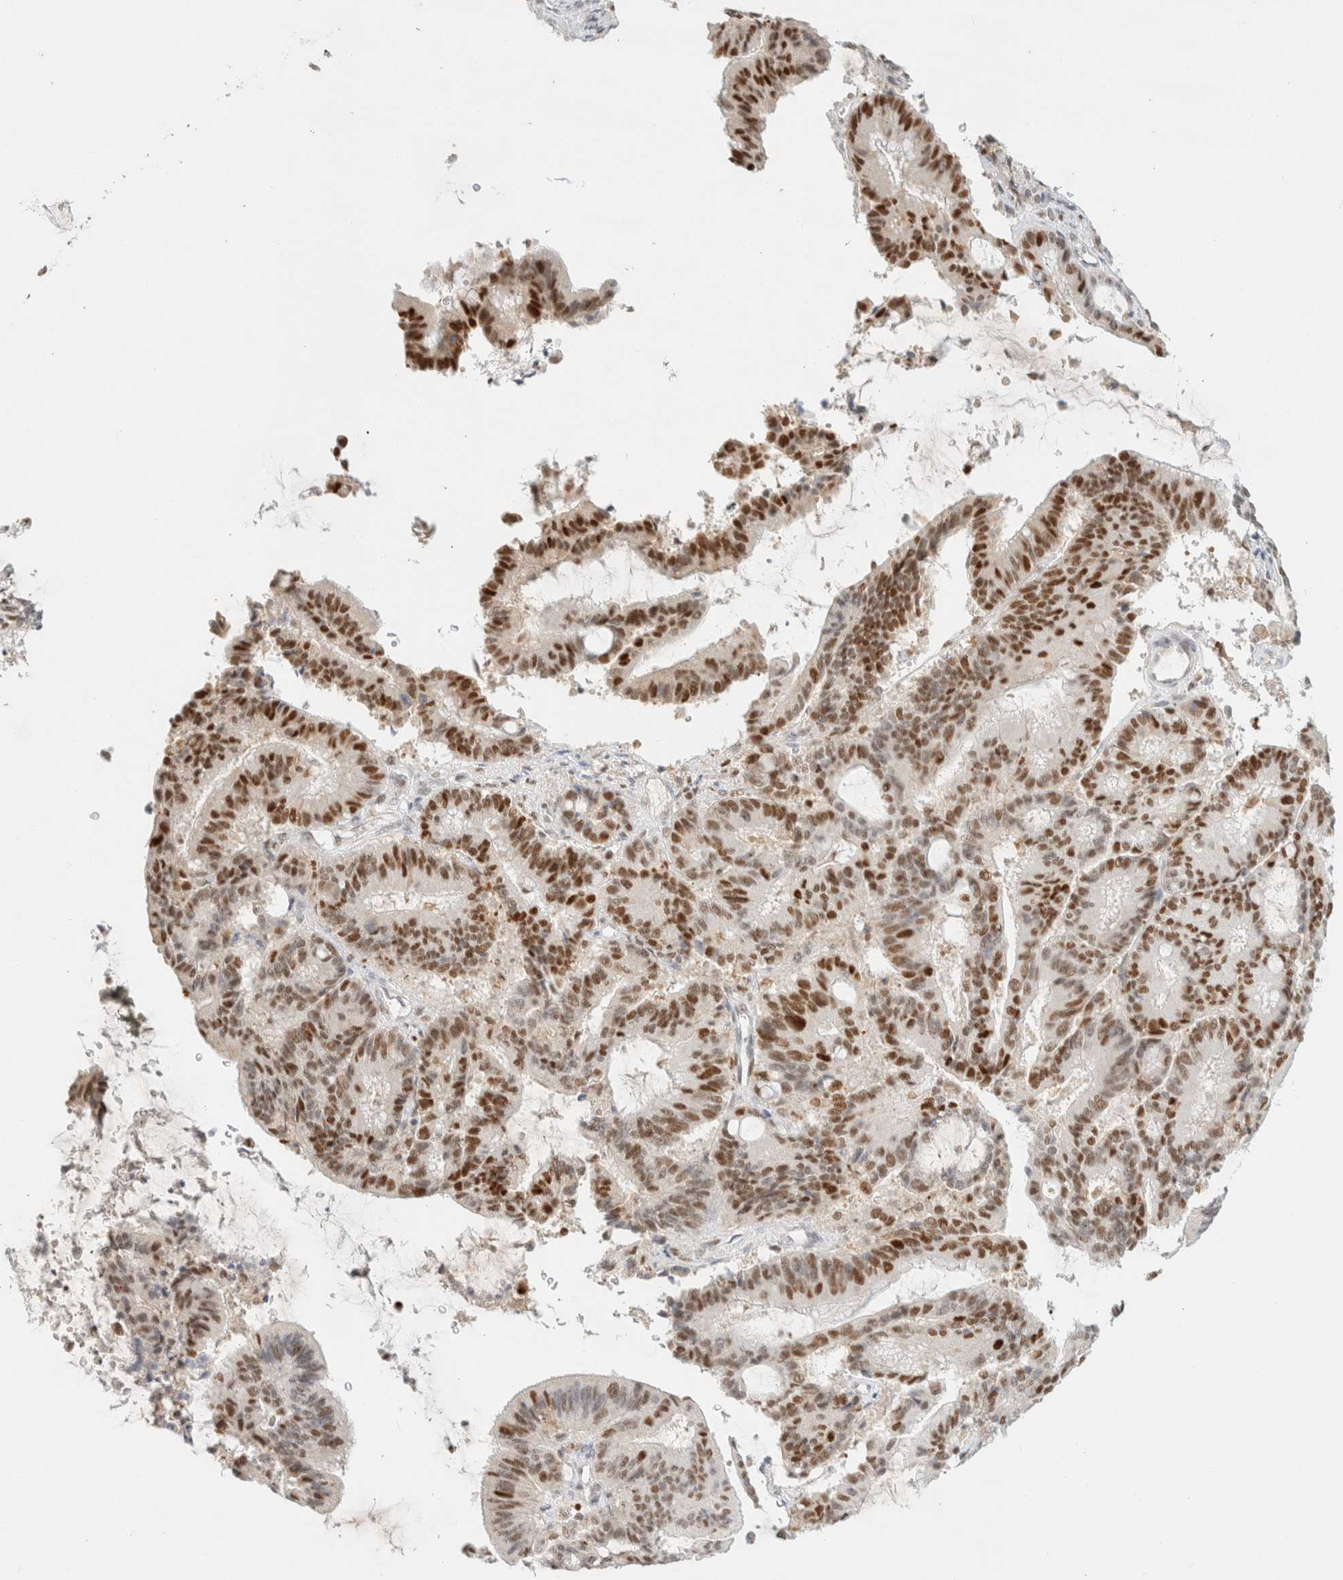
{"staining": {"intensity": "strong", "quantity": ">75%", "location": "nuclear"}, "tissue": "liver cancer", "cell_type": "Tumor cells", "image_type": "cancer", "snomed": [{"axis": "morphology", "description": "Cholangiocarcinoma"}, {"axis": "topography", "description": "Liver"}], "caption": "A brown stain shows strong nuclear positivity of a protein in liver cholangiocarcinoma tumor cells. The protein of interest is shown in brown color, while the nuclei are stained blue.", "gene": "DDB2", "patient": {"sex": "female", "age": 73}}